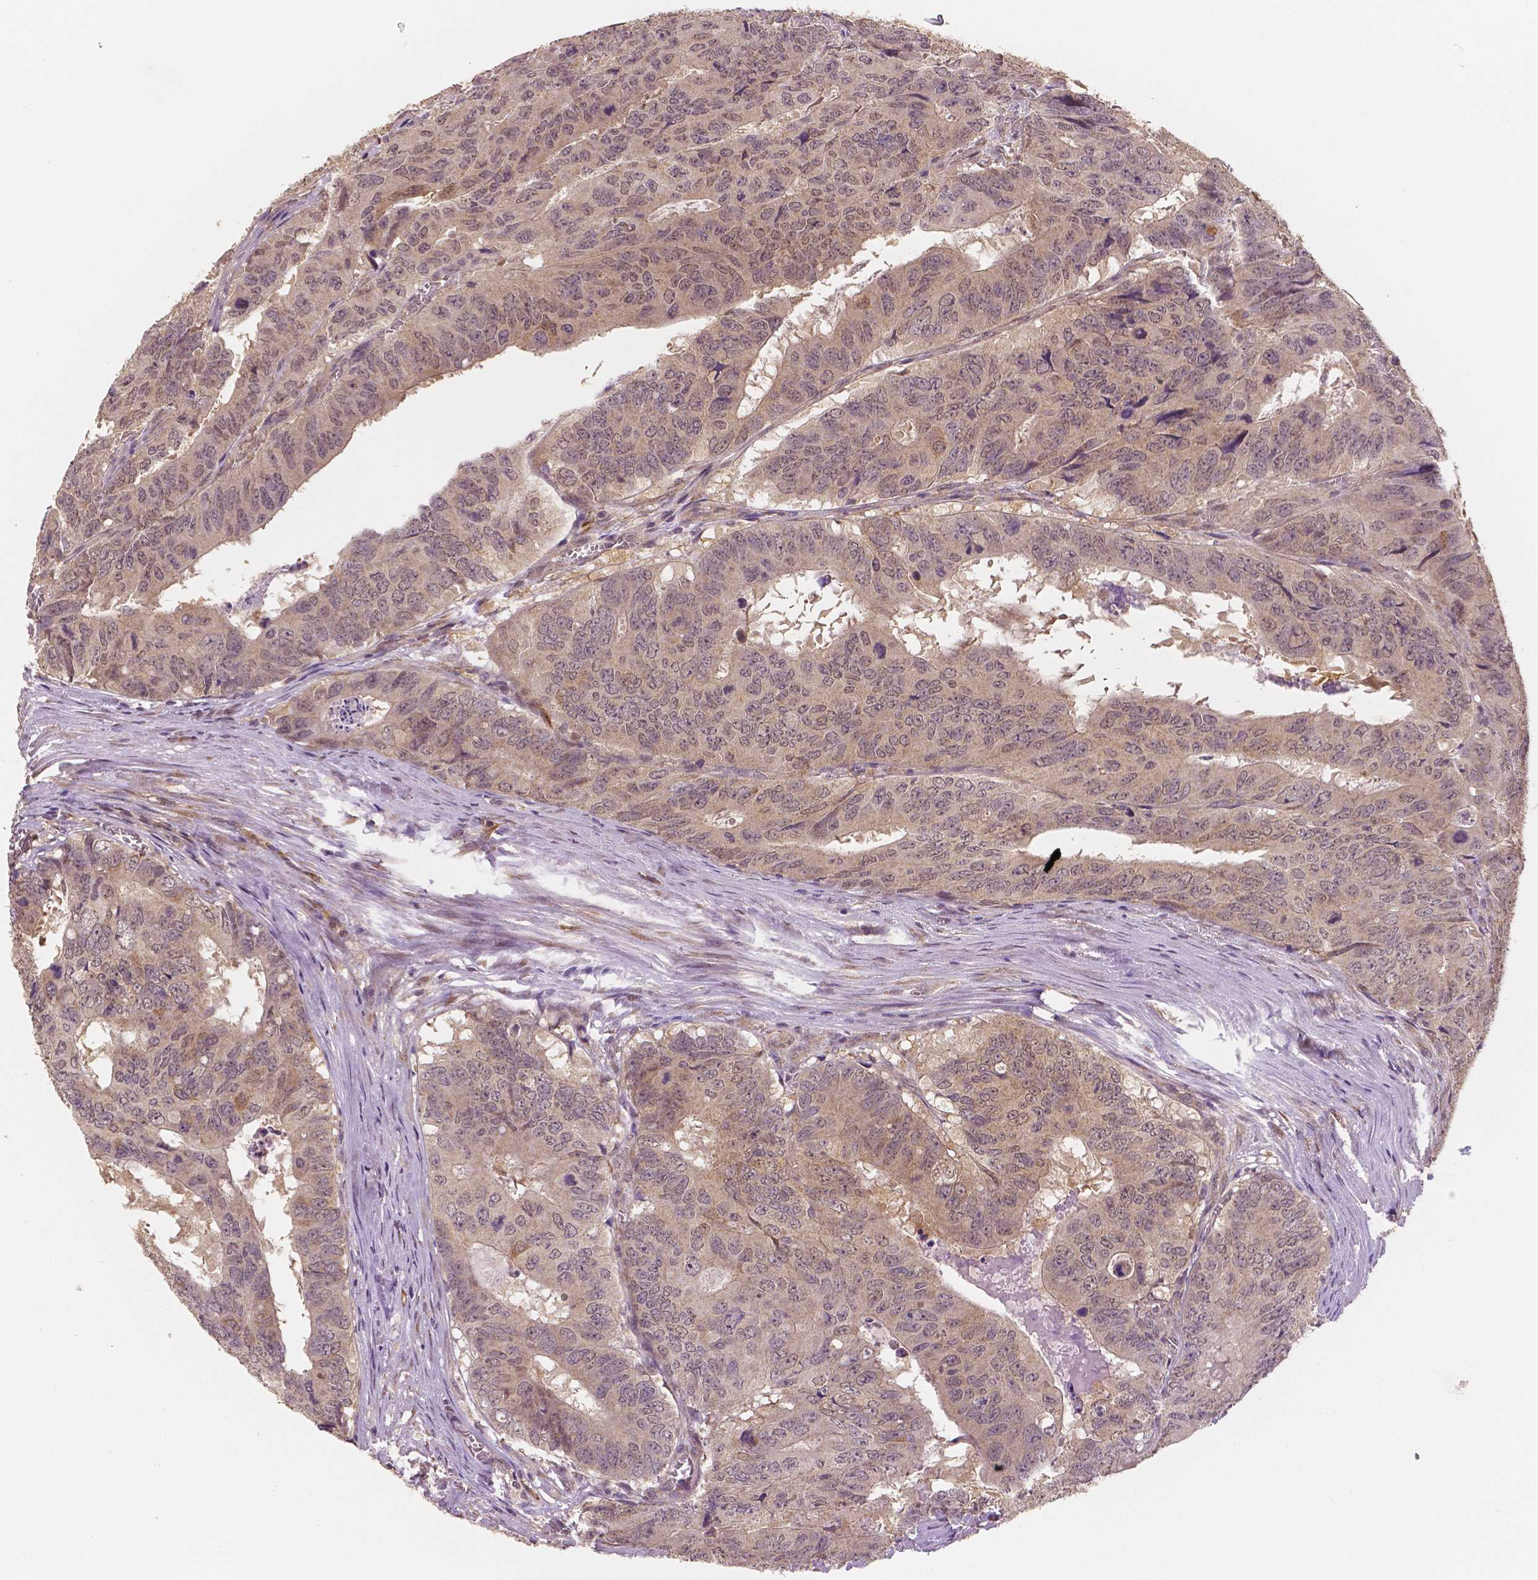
{"staining": {"intensity": "weak", "quantity": ">75%", "location": "cytoplasmic/membranous"}, "tissue": "colorectal cancer", "cell_type": "Tumor cells", "image_type": "cancer", "snomed": [{"axis": "morphology", "description": "Adenocarcinoma, NOS"}, {"axis": "topography", "description": "Colon"}], "caption": "About >75% of tumor cells in human colorectal adenocarcinoma exhibit weak cytoplasmic/membranous protein positivity as visualized by brown immunohistochemical staining.", "gene": "STAT3", "patient": {"sex": "male", "age": 79}}